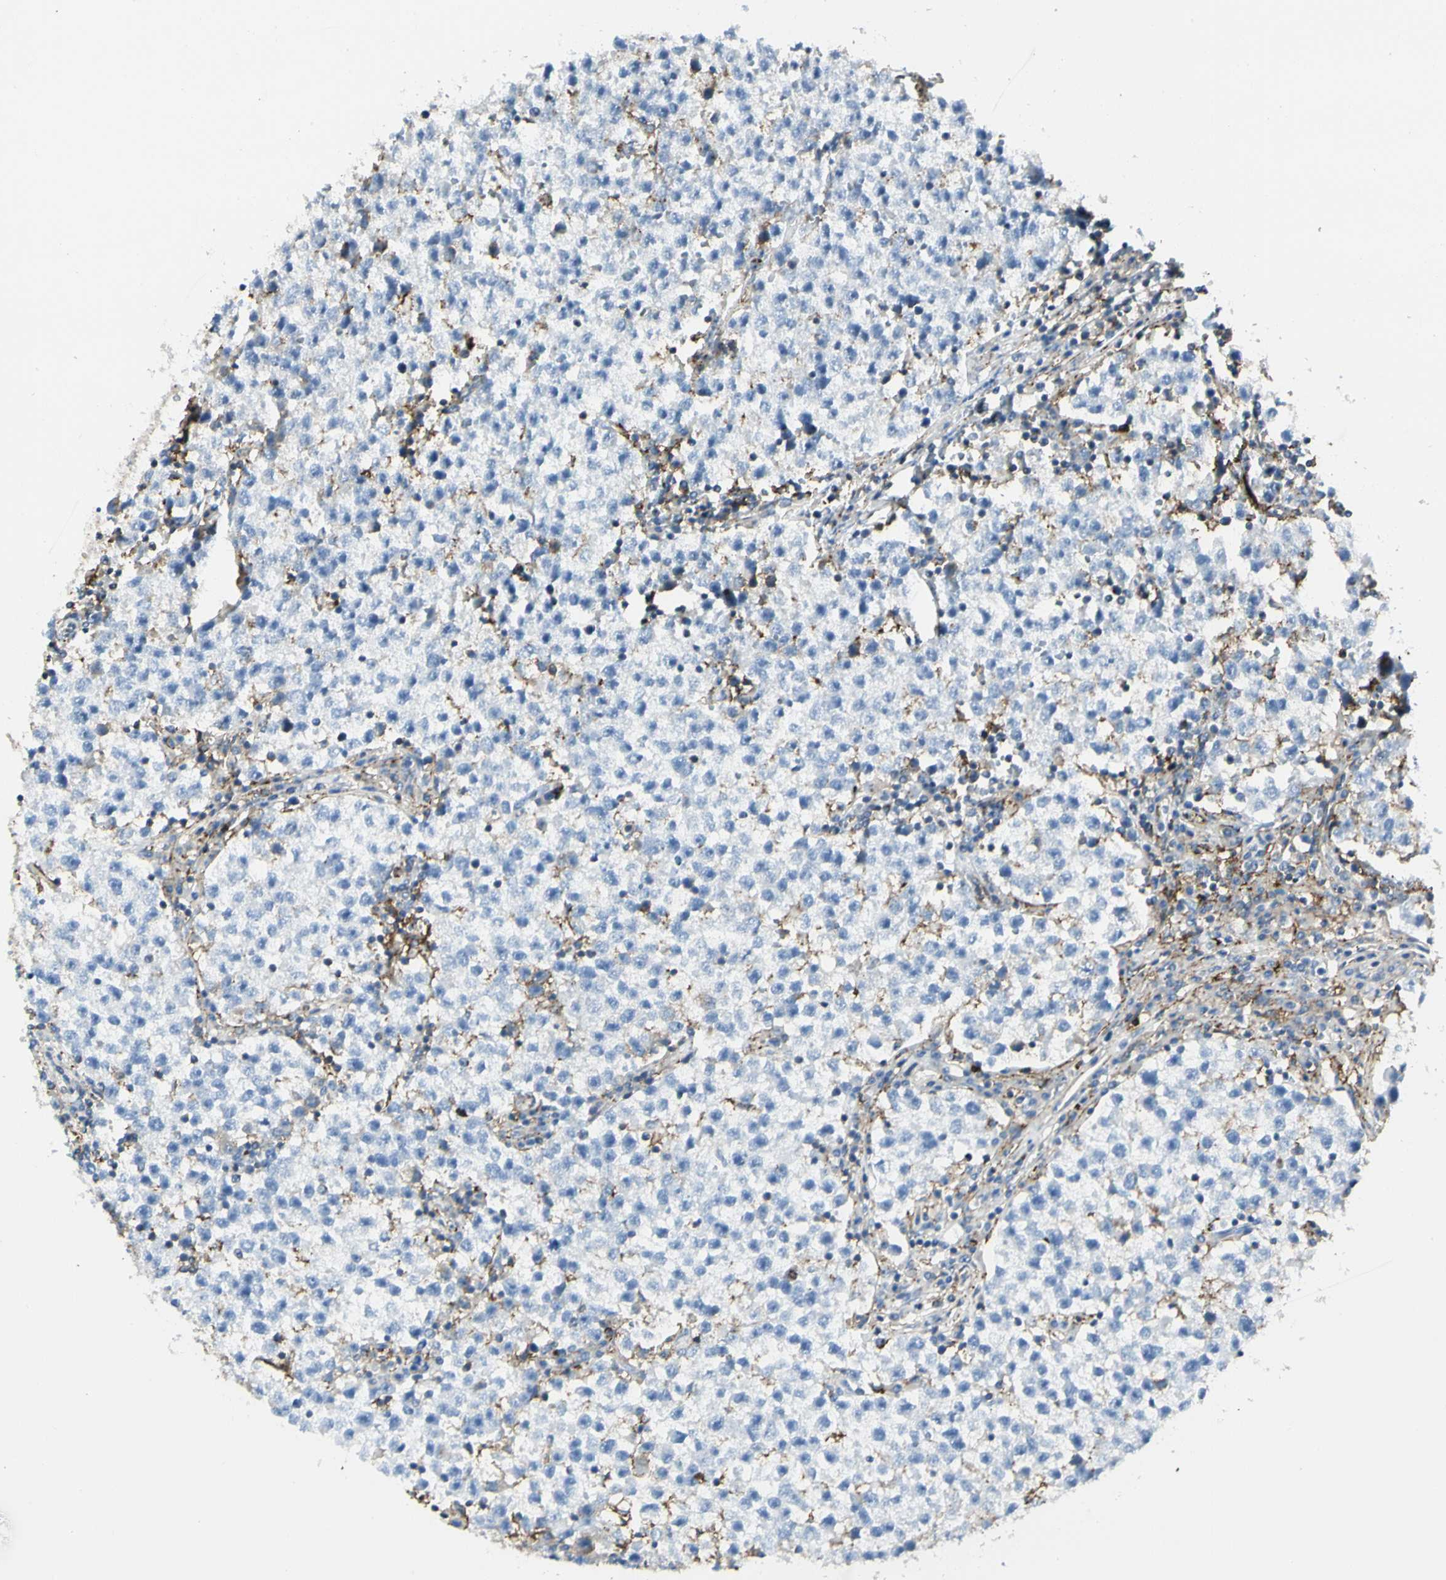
{"staining": {"intensity": "negative", "quantity": "none", "location": "none"}, "tissue": "testis cancer", "cell_type": "Tumor cells", "image_type": "cancer", "snomed": [{"axis": "morphology", "description": "Seminoma, NOS"}, {"axis": "topography", "description": "Testis"}], "caption": "A micrograph of human testis seminoma is negative for staining in tumor cells.", "gene": "CLEC2B", "patient": {"sex": "male", "age": 22}}